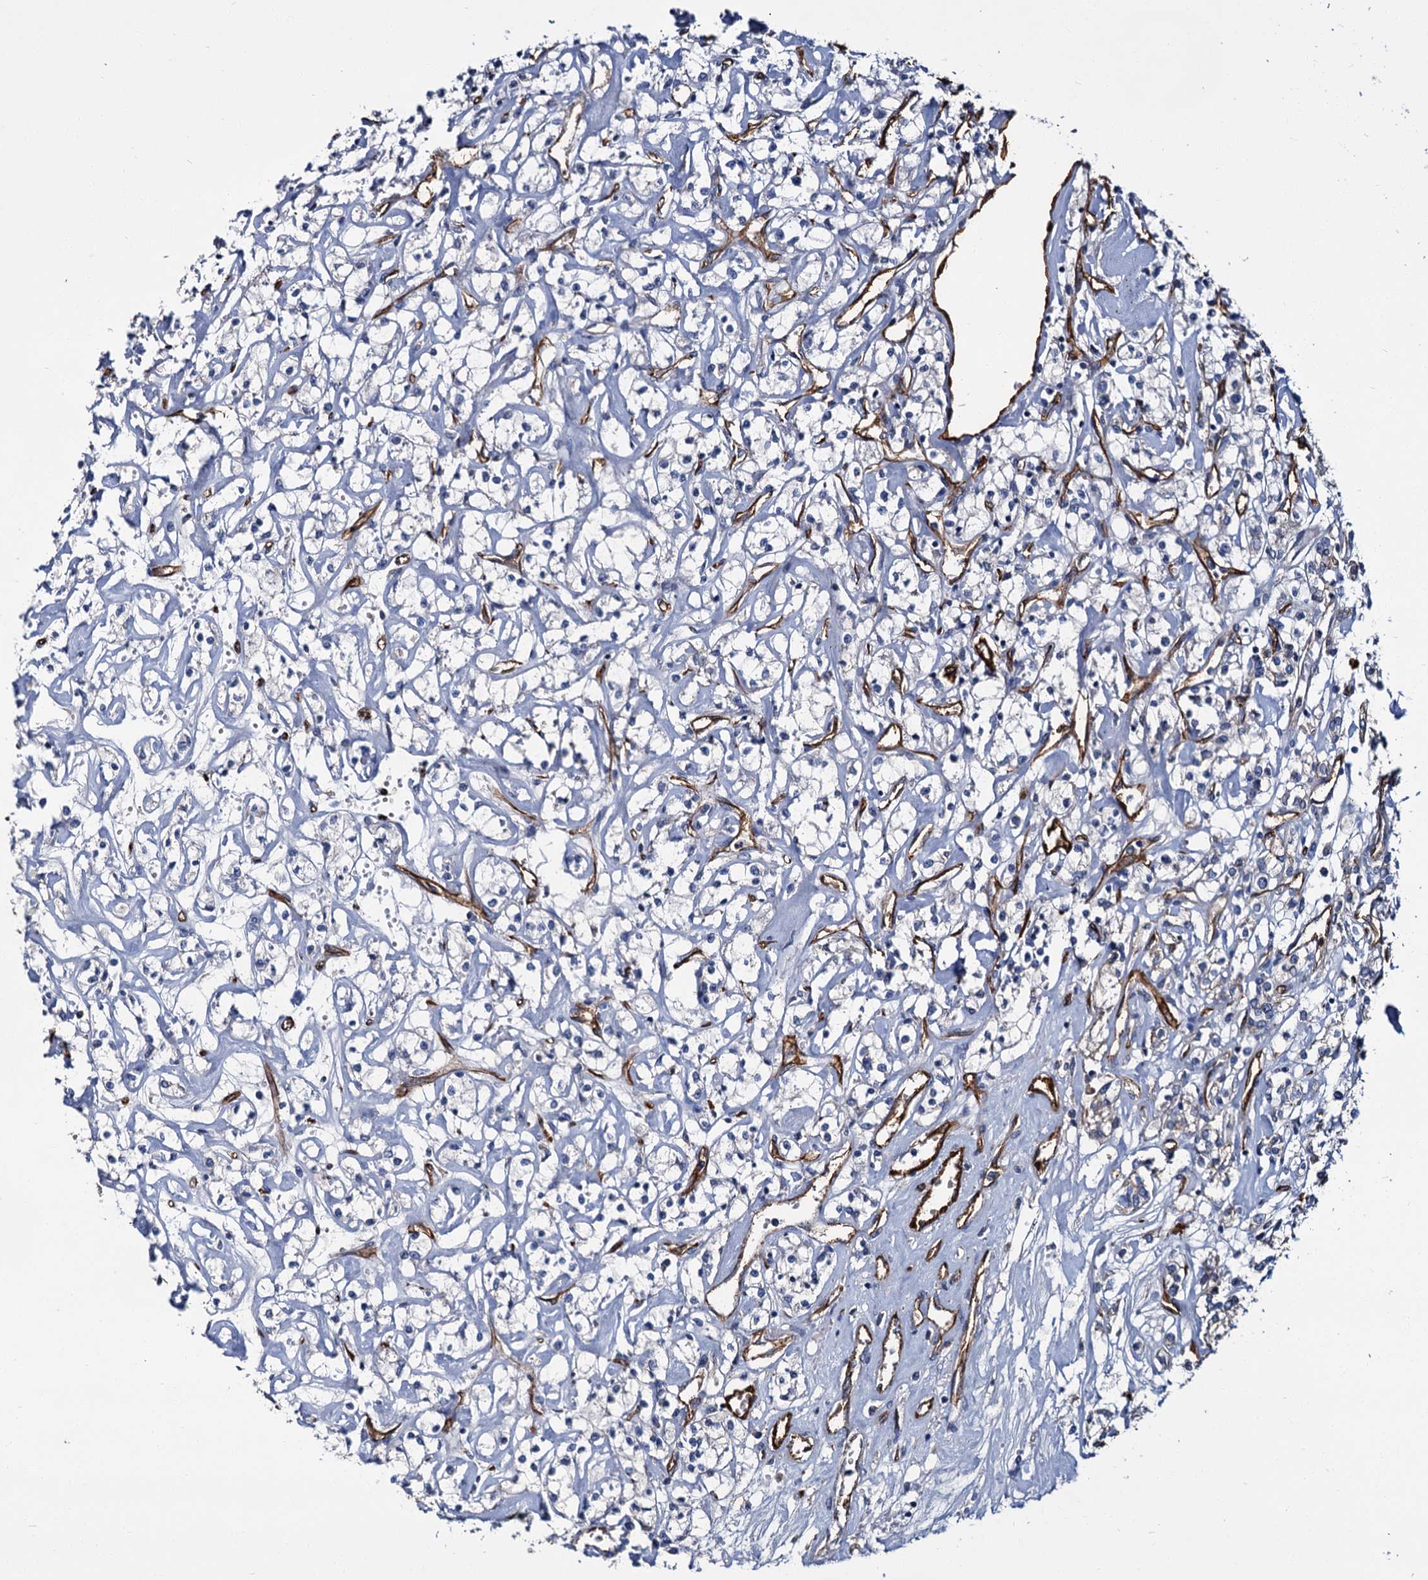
{"staining": {"intensity": "negative", "quantity": "none", "location": "none"}, "tissue": "renal cancer", "cell_type": "Tumor cells", "image_type": "cancer", "snomed": [{"axis": "morphology", "description": "Adenocarcinoma, NOS"}, {"axis": "topography", "description": "Kidney"}], "caption": "Immunohistochemical staining of human renal cancer (adenocarcinoma) exhibits no significant expression in tumor cells. Nuclei are stained in blue.", "gene": "CACNA1C", "patient": {"sex": "female", "age": 59}}